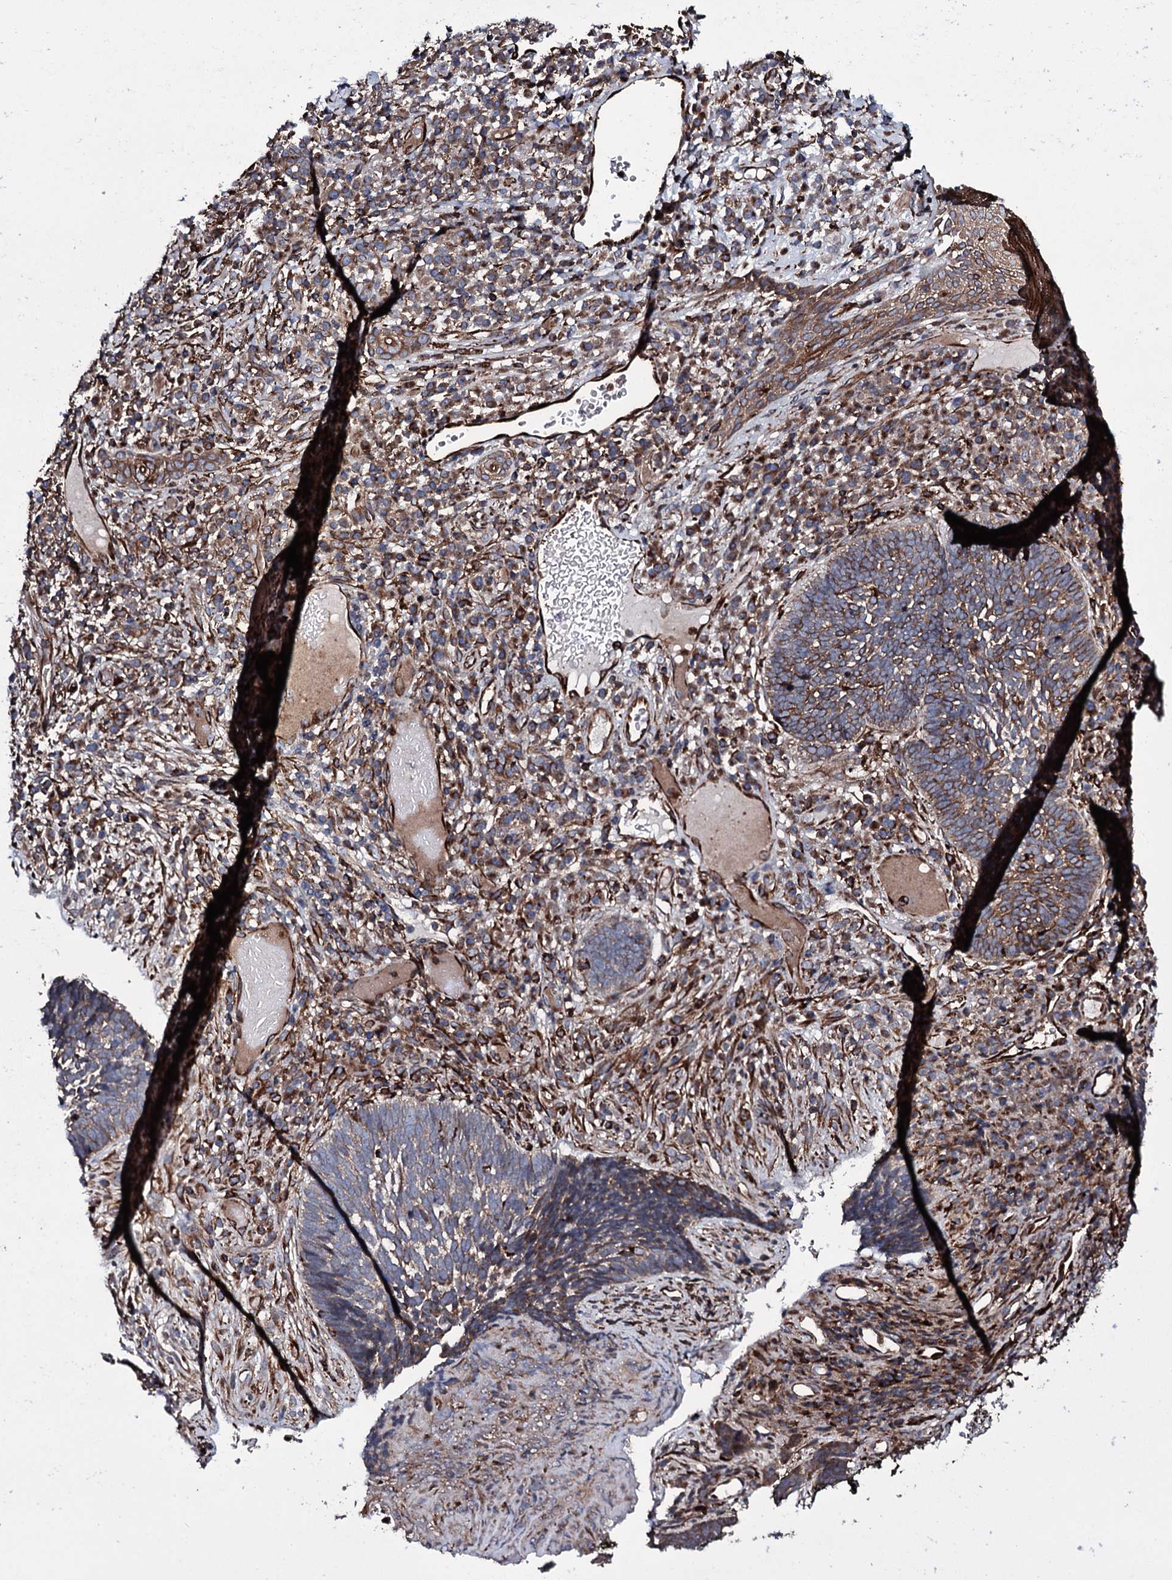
{"staining": {"intensity": "moderate", "quantity": ">75%", "location": "cytoplasmic/membranous"}, "tissue": "skin cancer", "cell_type": "Tumor cells", "image_type": "cancer", "snomed": [{"axis": "morphology", "description": "Basal cell carcinoma"}, {"axis": "topography", "description": "Skin"}], "caption": "Protein expression analysis of skin basal cell carcinoma shows moderate cytoplasmic/membranous expression in about >75% of tumor cells. Ihc stains the protein of interest in brown and the nuclei are stained blue.", "gene": "VAMP8", "patient": {"sex": "male", "age": 88}}